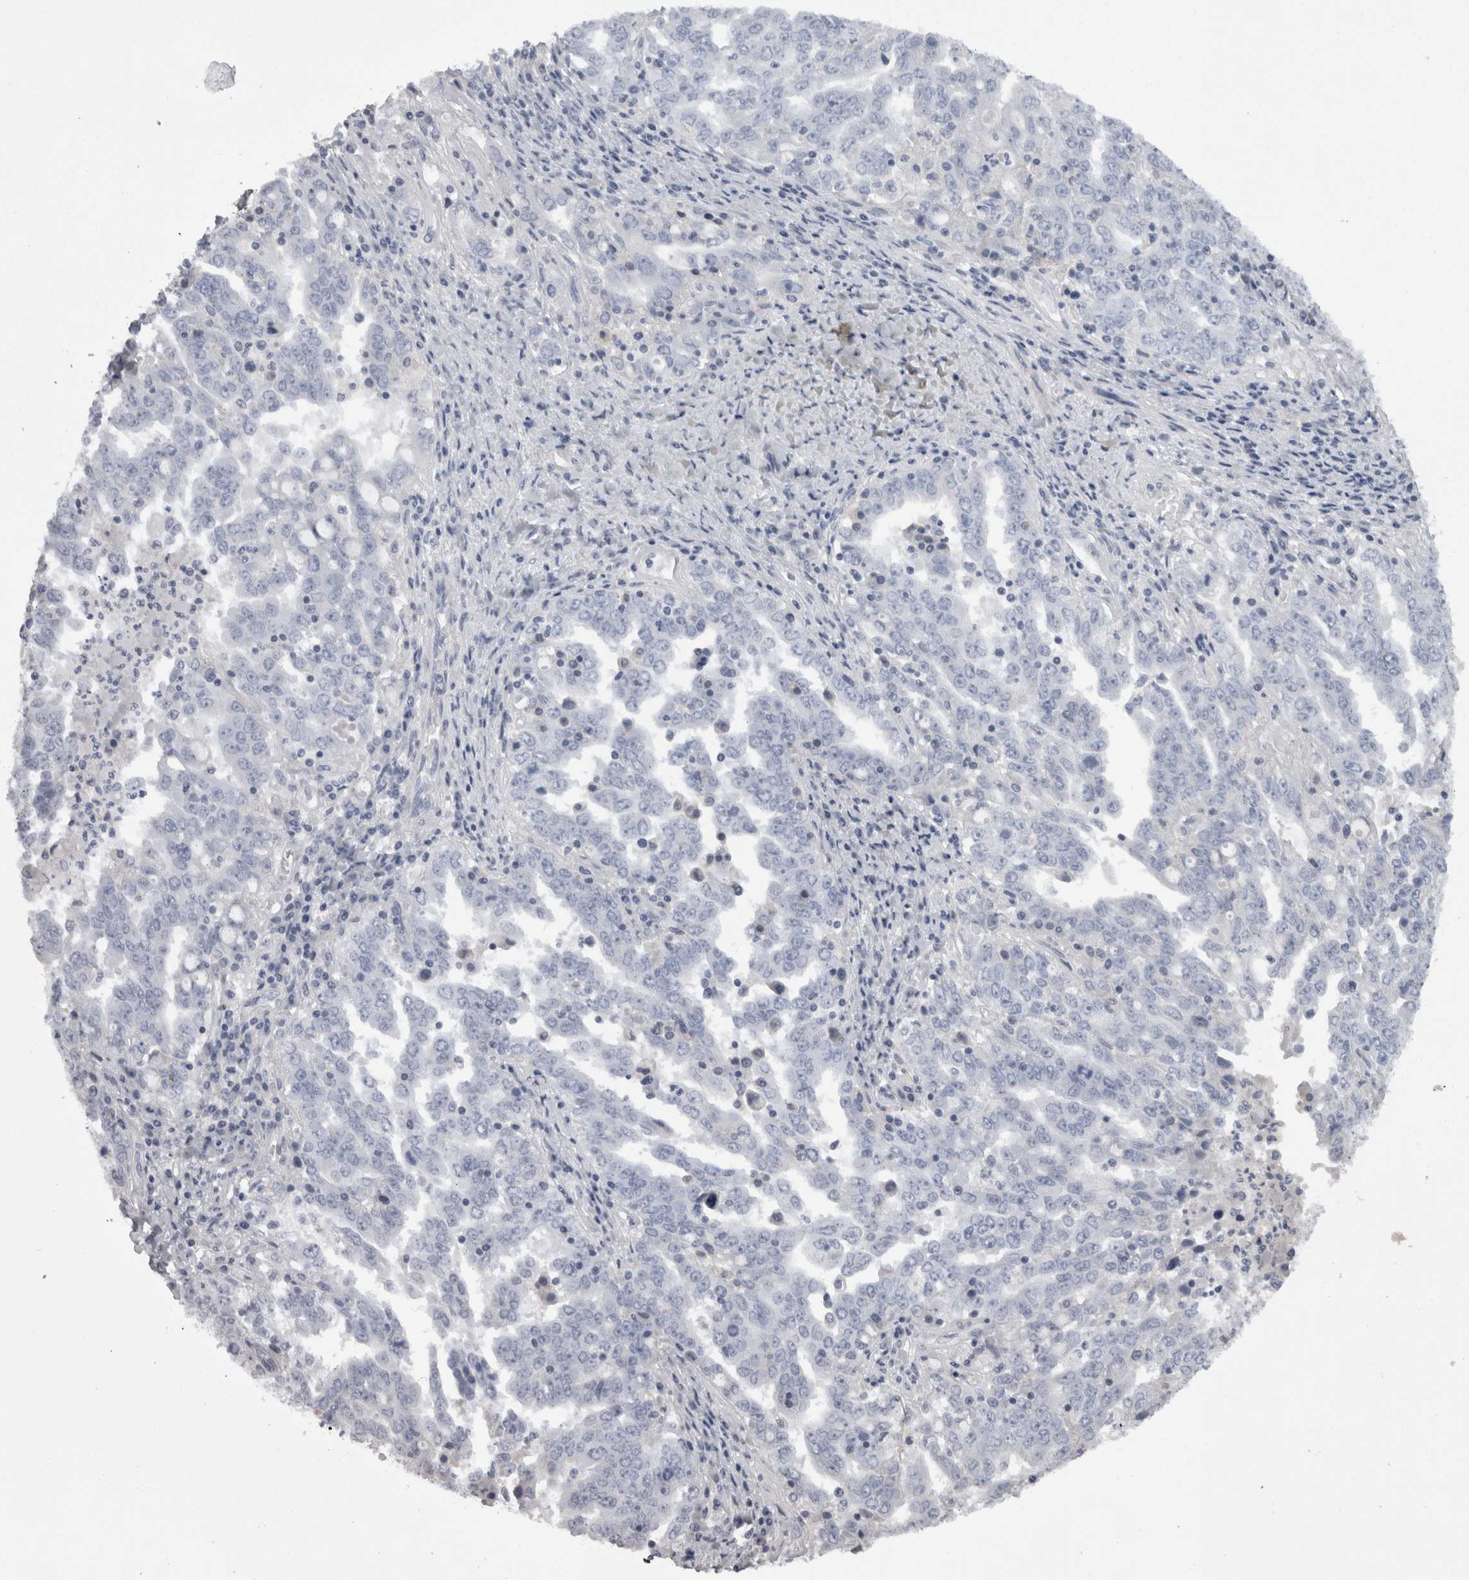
{"staining": {"intensity": "negative", "quantity": "none", "location": "none"}, "tissue": "ovarian cancer", "cell_type": "Tumor cells", "image_type": "cancer", "snomed": [{"axis": "morphology", "description": "Carcinoma, endometroid"}, {"axis": "topography", "description": "Ovary"}], "caption": "High power microscopy image of an IHC image of ovarian cancer, revealing no significant expression in tumor cells. Brightfield microscopy of immunohistochemistry (IHC) stained with DAB (brown) and hematoxylin (blue), captured at high magnification.", "gene": "CAMK2D", "patient": {"sex": "female", "age": 62}}